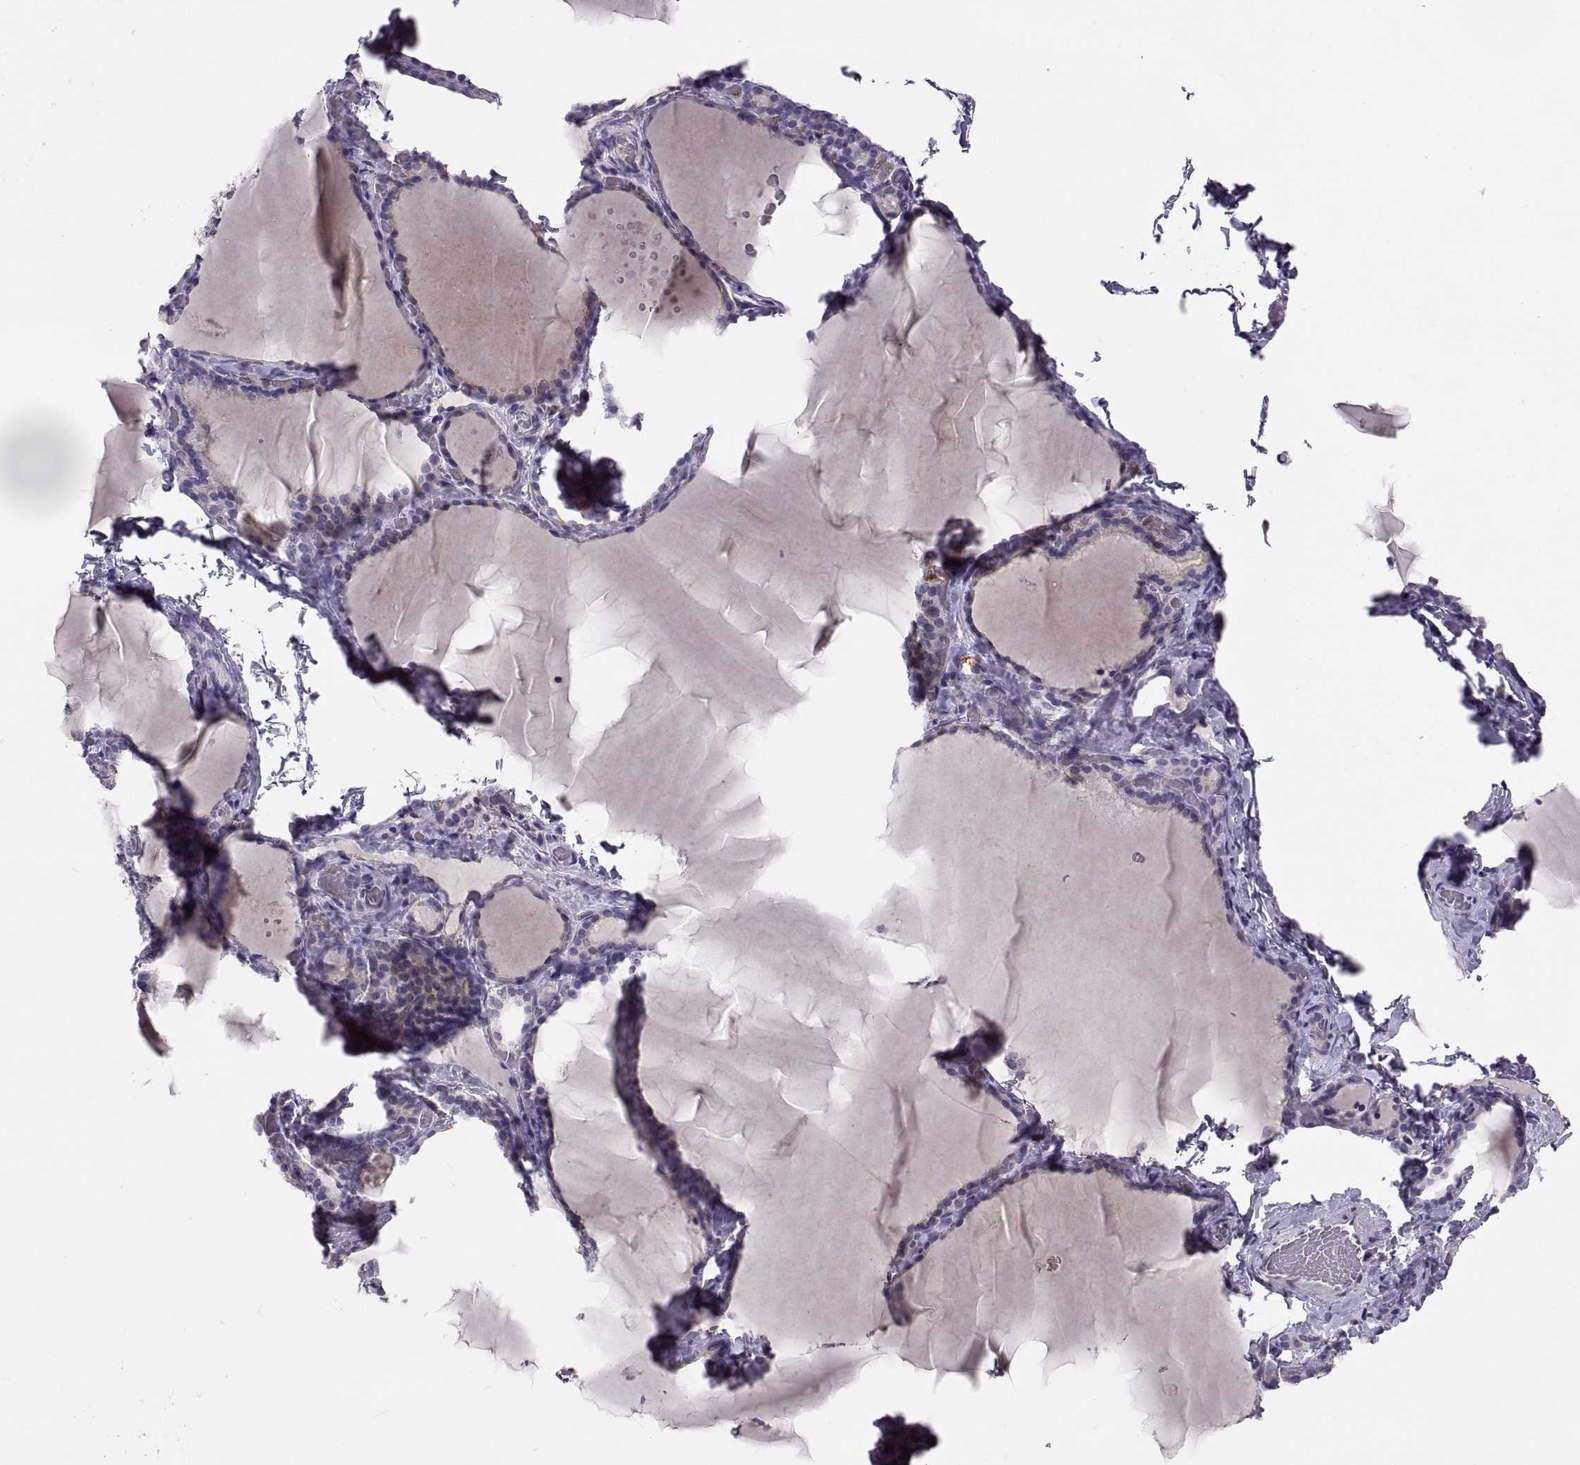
{"staining": {"intensity": "negative", "quantity": "none", "location": "none"}, "tissue": "thyroid gland", "cell_type": "Glandular cells", "image_type": "normal", "snomed": [{"axis": "morphology", "description": "Normal tissue, NOS"}, {"axis": "morphology", "description": "Hyperplasia, NOS"}, {"axis": "topography", "description": "Thyroid gland"}], "caption": "High power microscopy micrograph of an immunohistochemistry (IHC) micrograph of normal thyroid gland, revealing no significant positivity in glandular cells.", "gene": "RALB", "patient": {"sex": "female", "age": 27}}